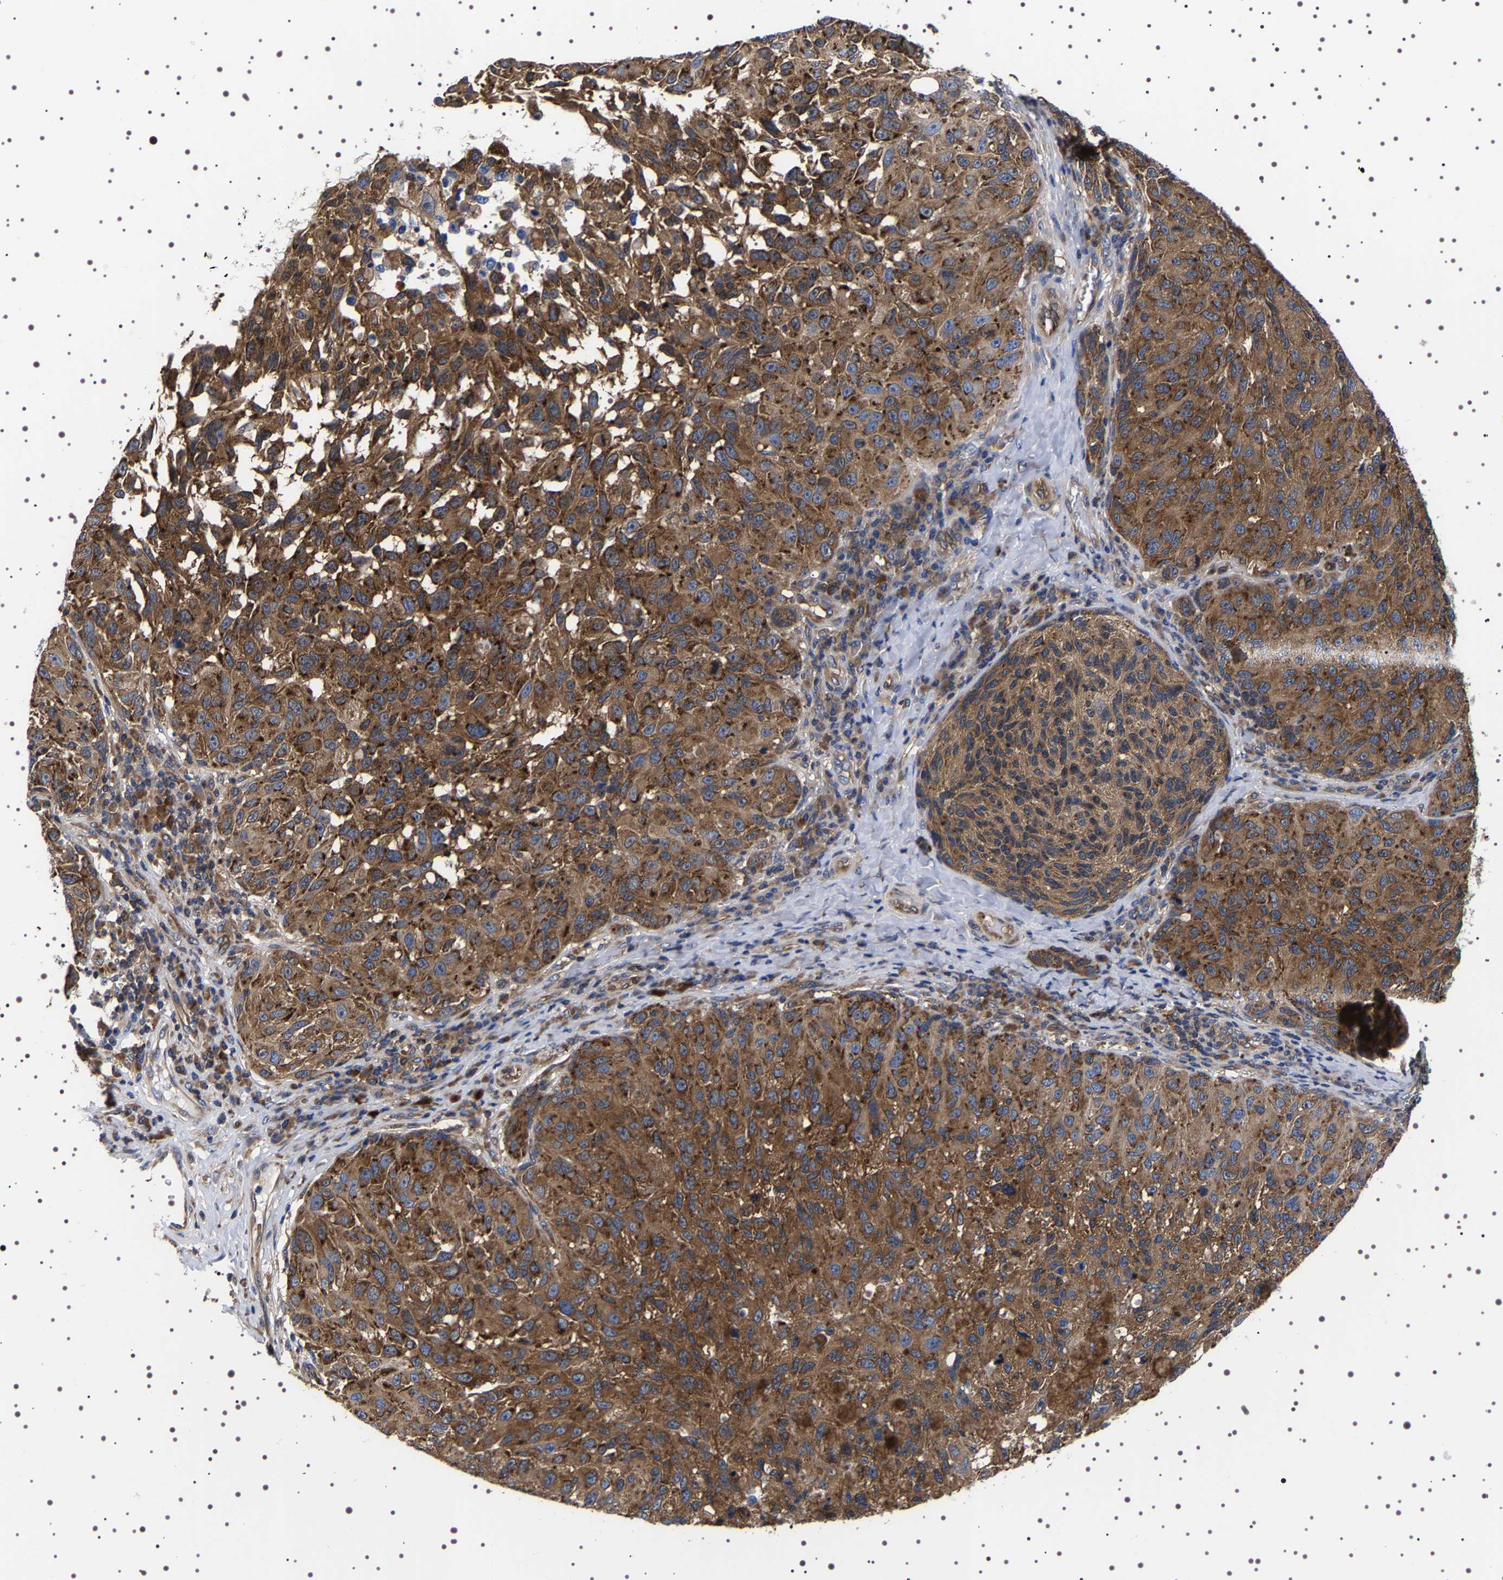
{"staining": {"intensity": "strong", "quantity": ">75%", "location": "cytoplasmic/membranous"}, "tissue": "melanoma", "cell_type": "Tumor cells", "image_type": "cancer", "snomed": [{"axis": "morphology", "description": "Malignant melanoma, NOS"}, {"axis": "topography", "description": "Skin"}], "caption": "IHC (DAB (3,3'-diaminobenzidine)) staining of melanoma shows strong cytoplasmic/membranous protein staining in about >75% of tumor cells.", "gene": "DARS1", "patient": {"sex": "female", "age": 73}}